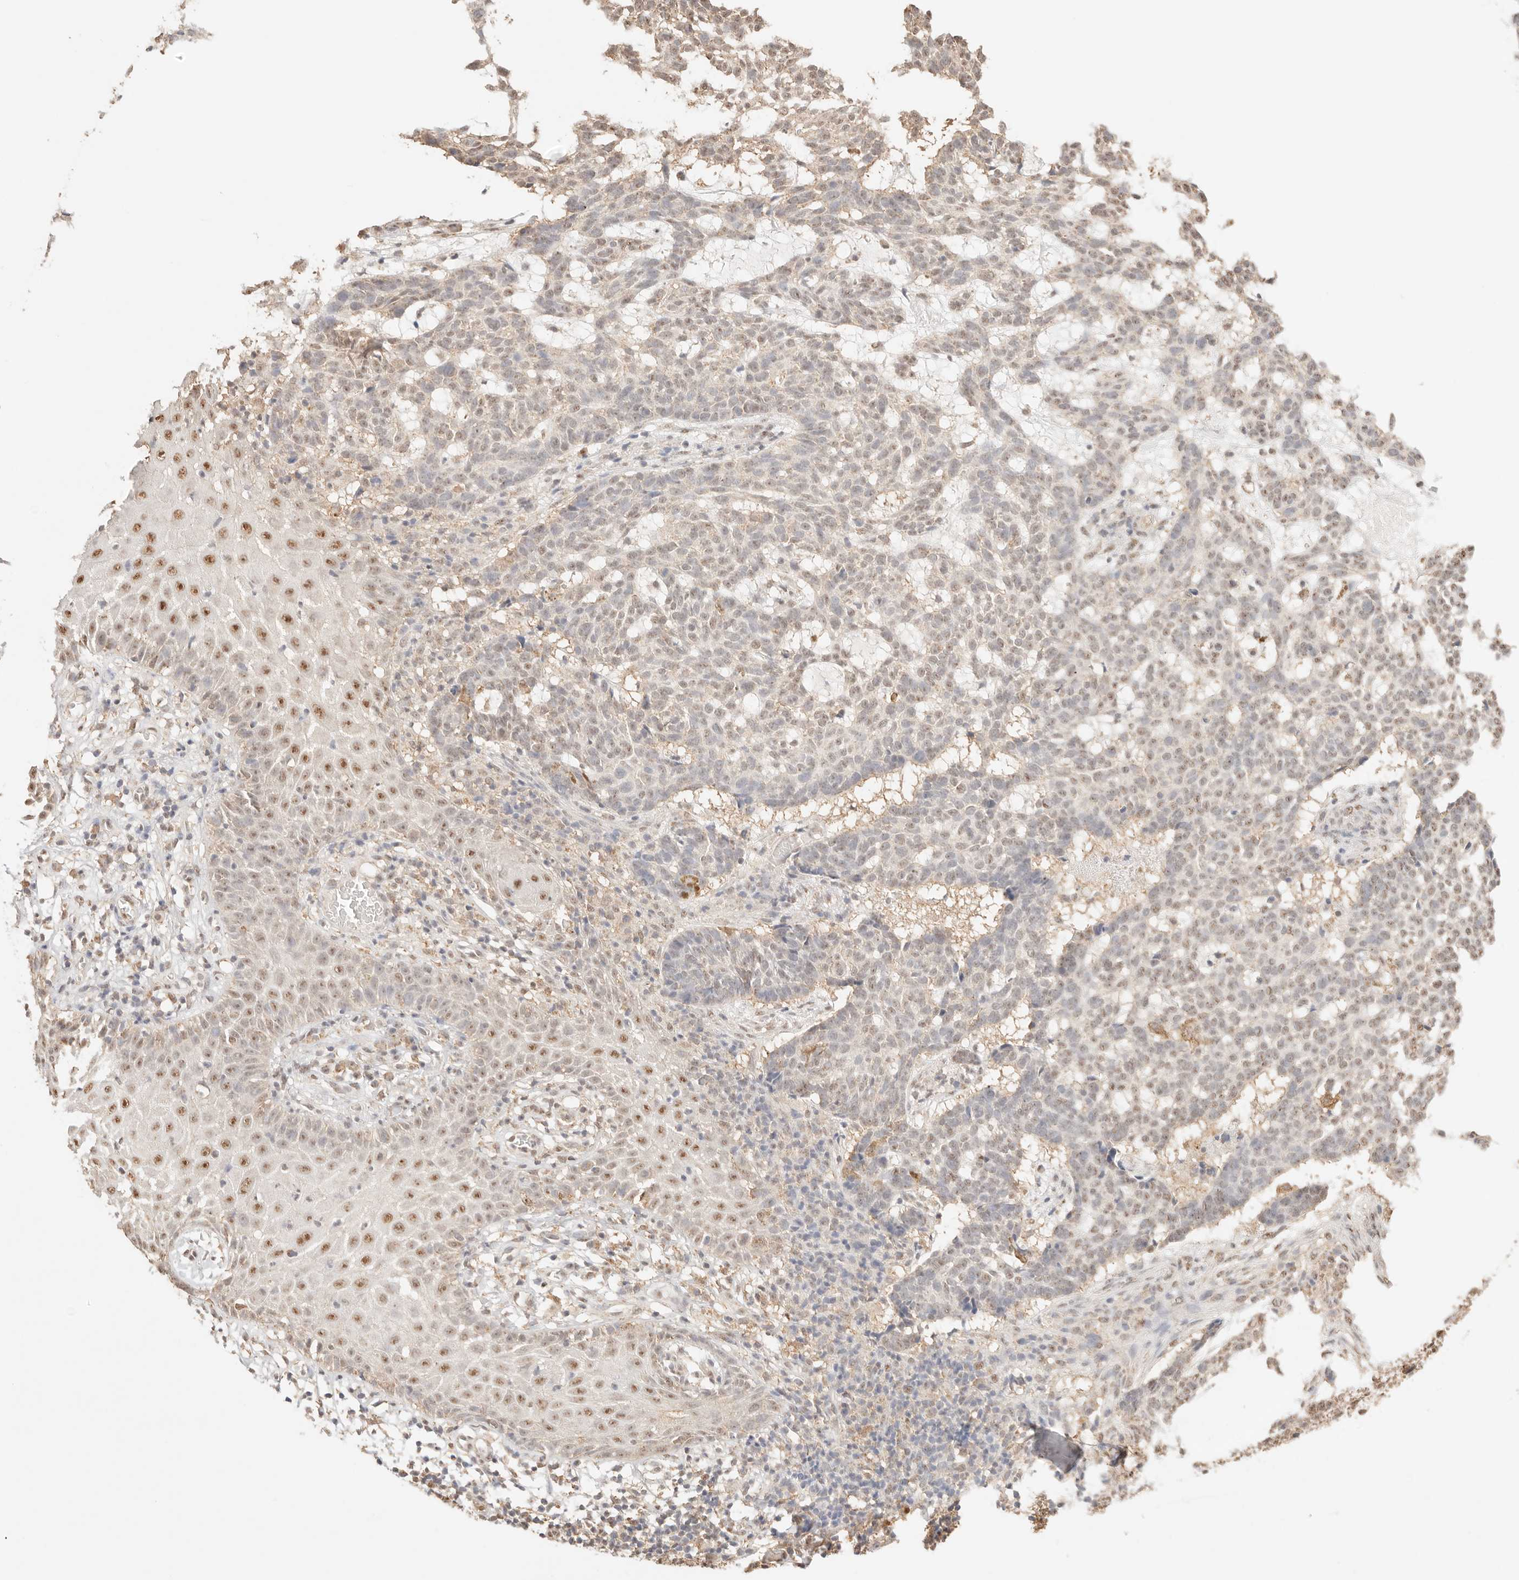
{"staining": {"intensity": "weak", "quantity": "25%-75%", "location": "nuclear"}, "tissue": "skin cancer", "cell_type": "Tumor cells", "image_type": "cancer", "snomed": [{"axis": "morphology", "description": "Basal cell carcinoma"}, {"axis": "topography", "description": "Skin"}], "caption": "Human skin basal cell carcinoma stained for a protein (brown) shows weak nuclear positive positivity in about 25%-75% of tumor cells.", "gene": "IL1R2", "patient": {"sex": "male", "age": 85}}